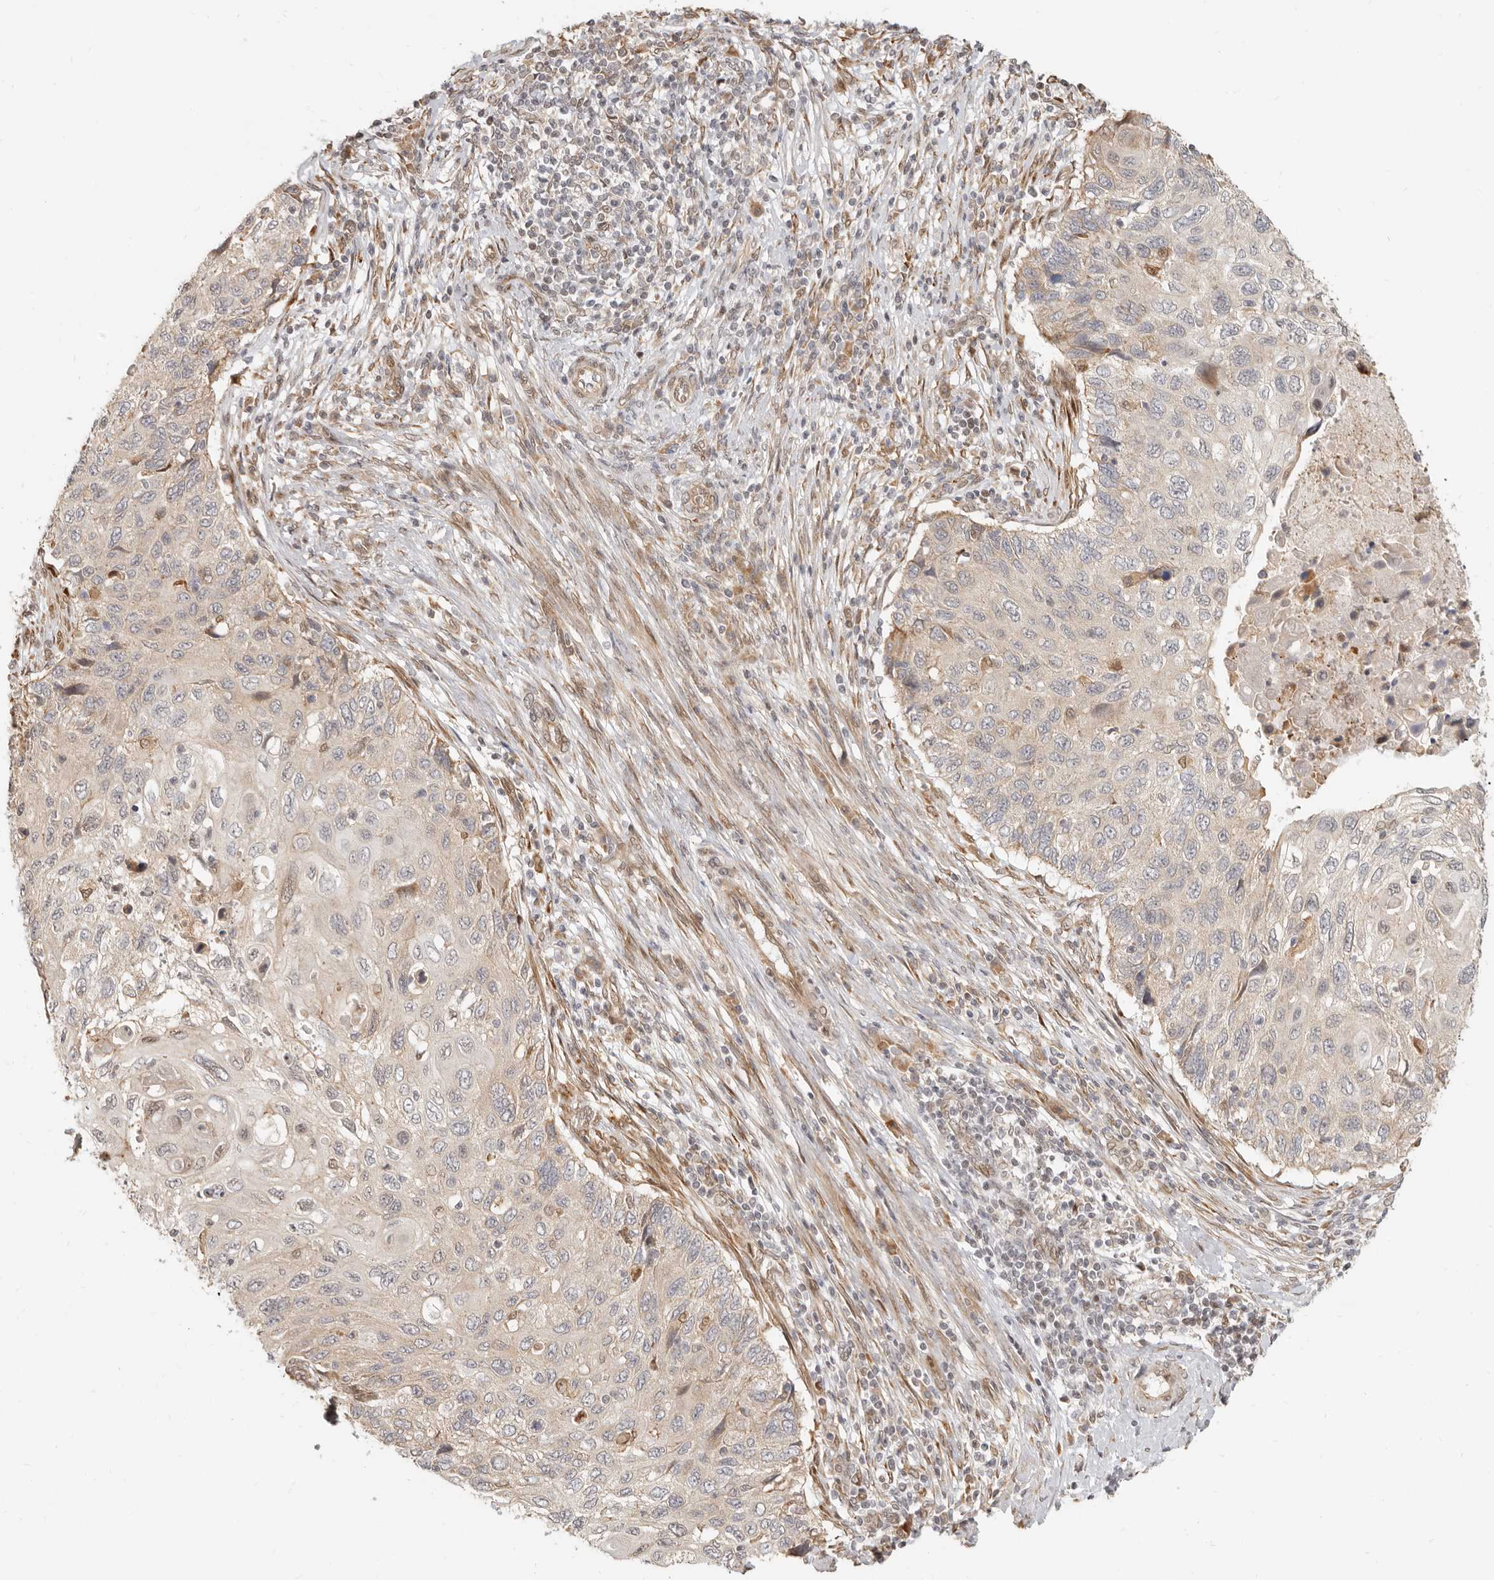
{"staining": {"intensity": "negative", "quantity": "none", "location": "none"}, "tissue": "cervical cancer", "cell_type": "Tumor cells", "image_type": "cancer", "snomed": [{"axis": "morphology", "description": "Squamous cell carcinoma, NOS"}, {"axis": "topography", "description": "Cervix"}], "caption": "Cervical cancer (squamous cell carcinoma) stained for a protein using IHC shows no staining tumor cells.", "gene": "TUFT1", "patient": {"sex": "female", "age": 70}}